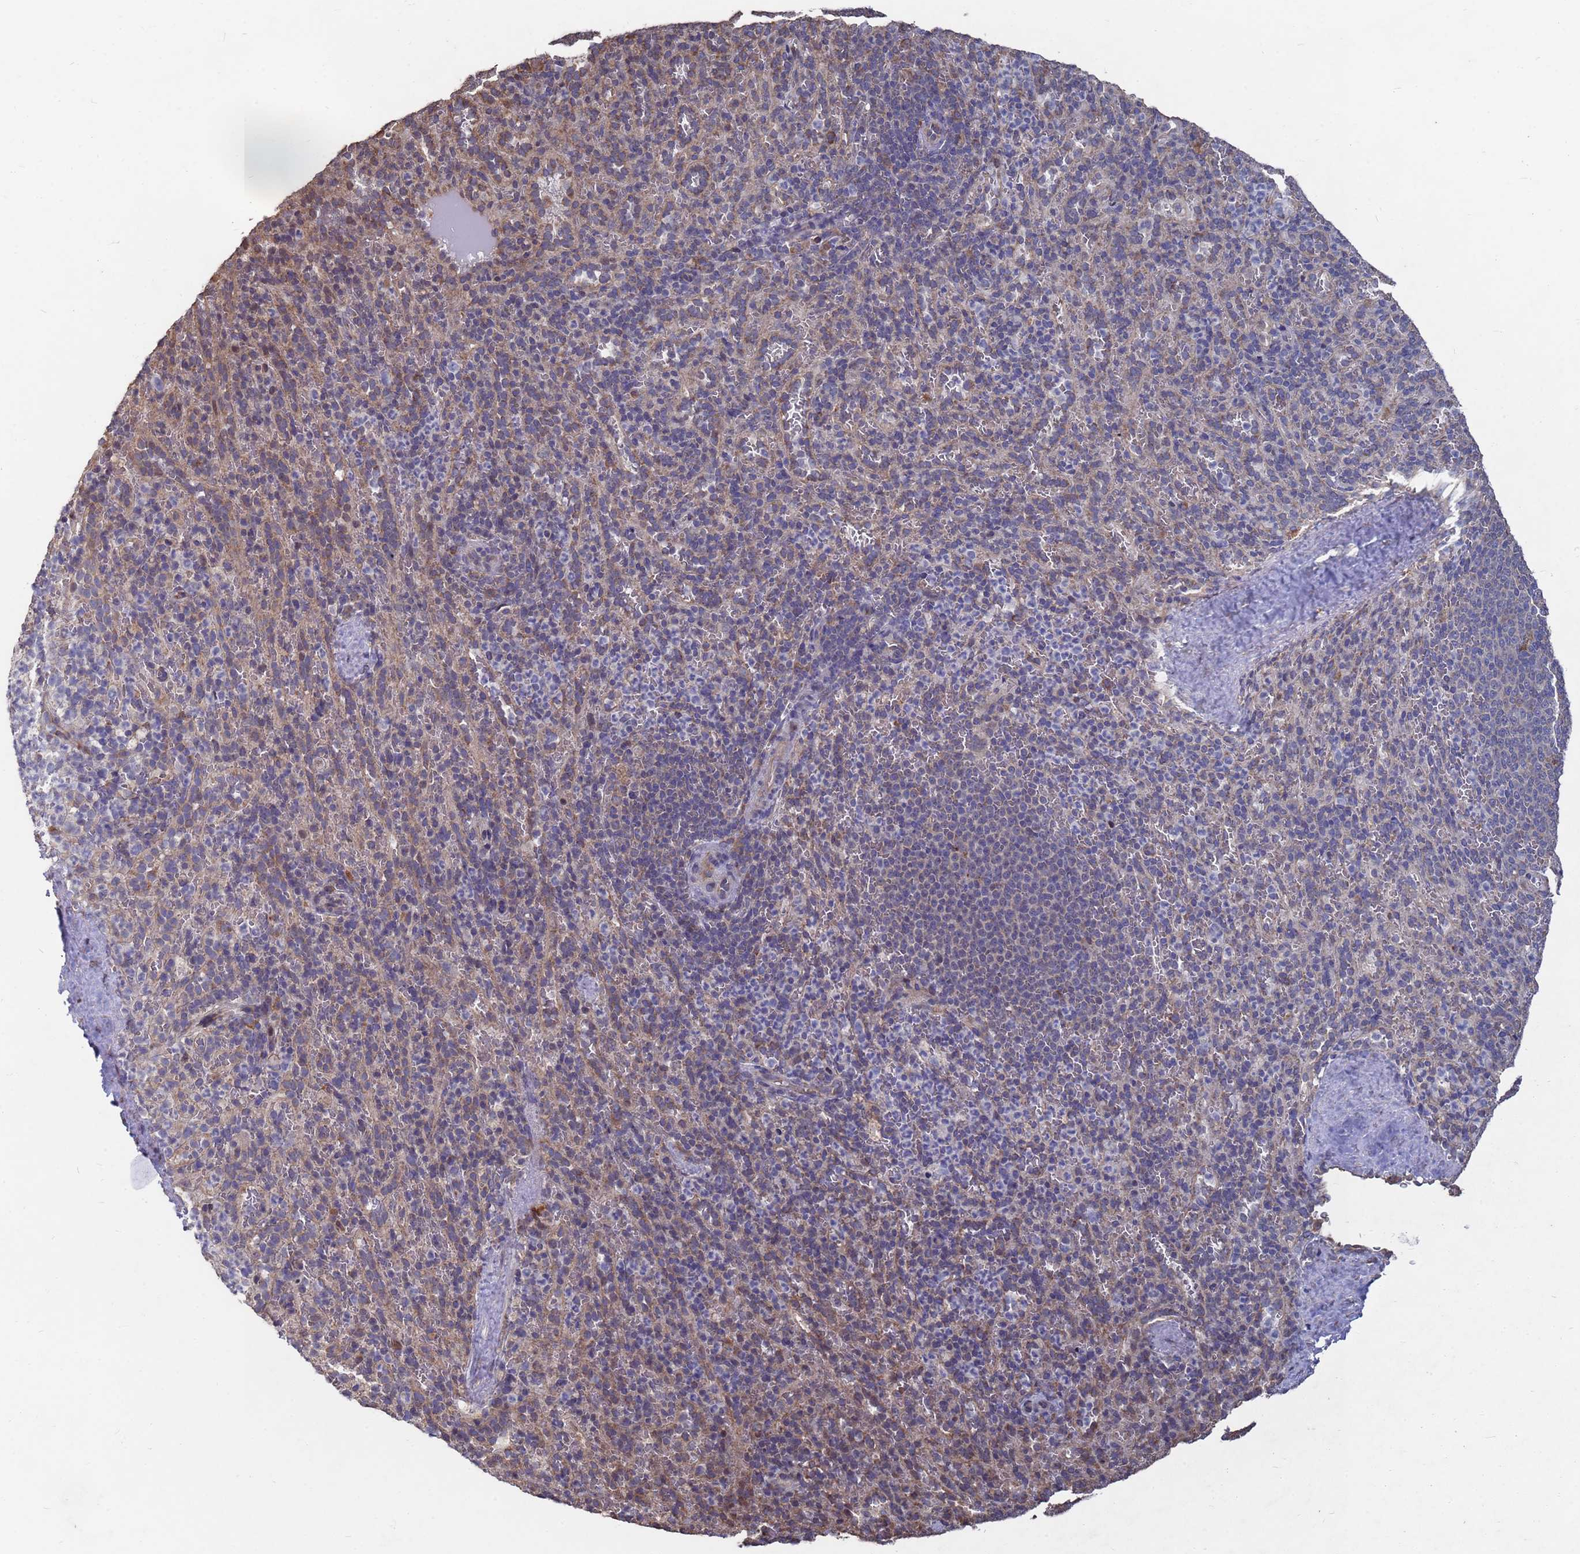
{"staining": {"intensity": "weak", "quantity": "25%-75%", "location": "cytoplasmic/membranous"}, "tissue": "spleen", "cell_type": "Cells in red pulp", "image_type": "normal", "snomed": [{"axis": "morphology", "description": "Normal tissue, NOS"}, {"axis": "topography", "description": "Spleen"}], "caption": "A brown stain highlights weak cytoplasmic/membranous staining of a protein in cells in red pulp of unremarkable human spleen.", "gene": "CFAP119", "patient": {"sex": "female", "age": 21}}